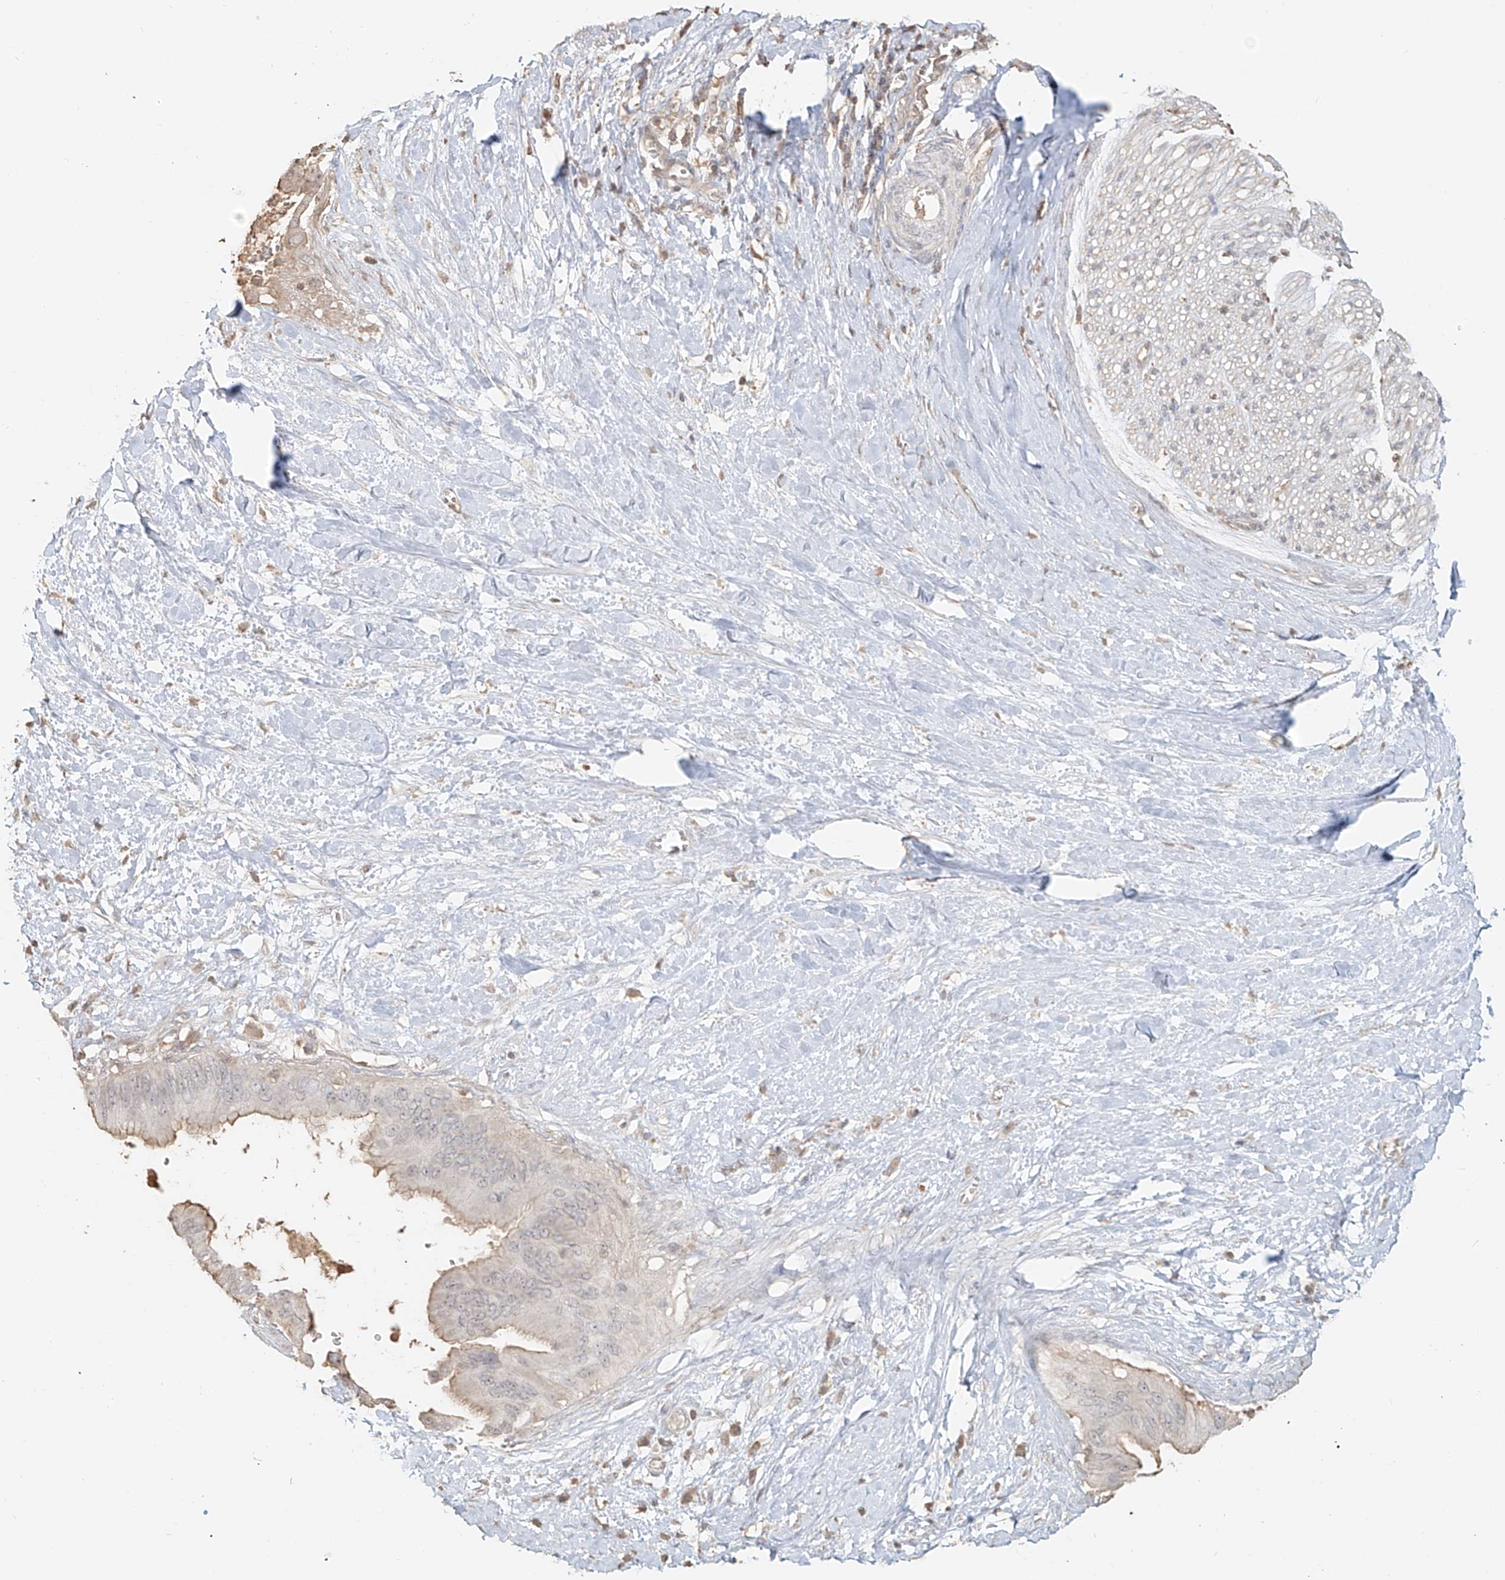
{"staining": {"intensity": "negative", "quantity": "none", "location": "none"}, "tissue": "pancreatic cancer", "cell_type": "Tumor cells", "image_type": "cancer", "snomed": [{"axis": "morphology", "description": "Adenocarcinoma, NOS"}, {"axis": "topography", "description": "Pancreas"}], "caption": "The immunohistochemistry (IHC) histopathology image has no significant staining in tumor cells of pancreatic cancer tissue. (IHC, brightfield microscopy, high magnification).", "gene": "NPHS1", "patient": {"sex": "male", "age": 55}}